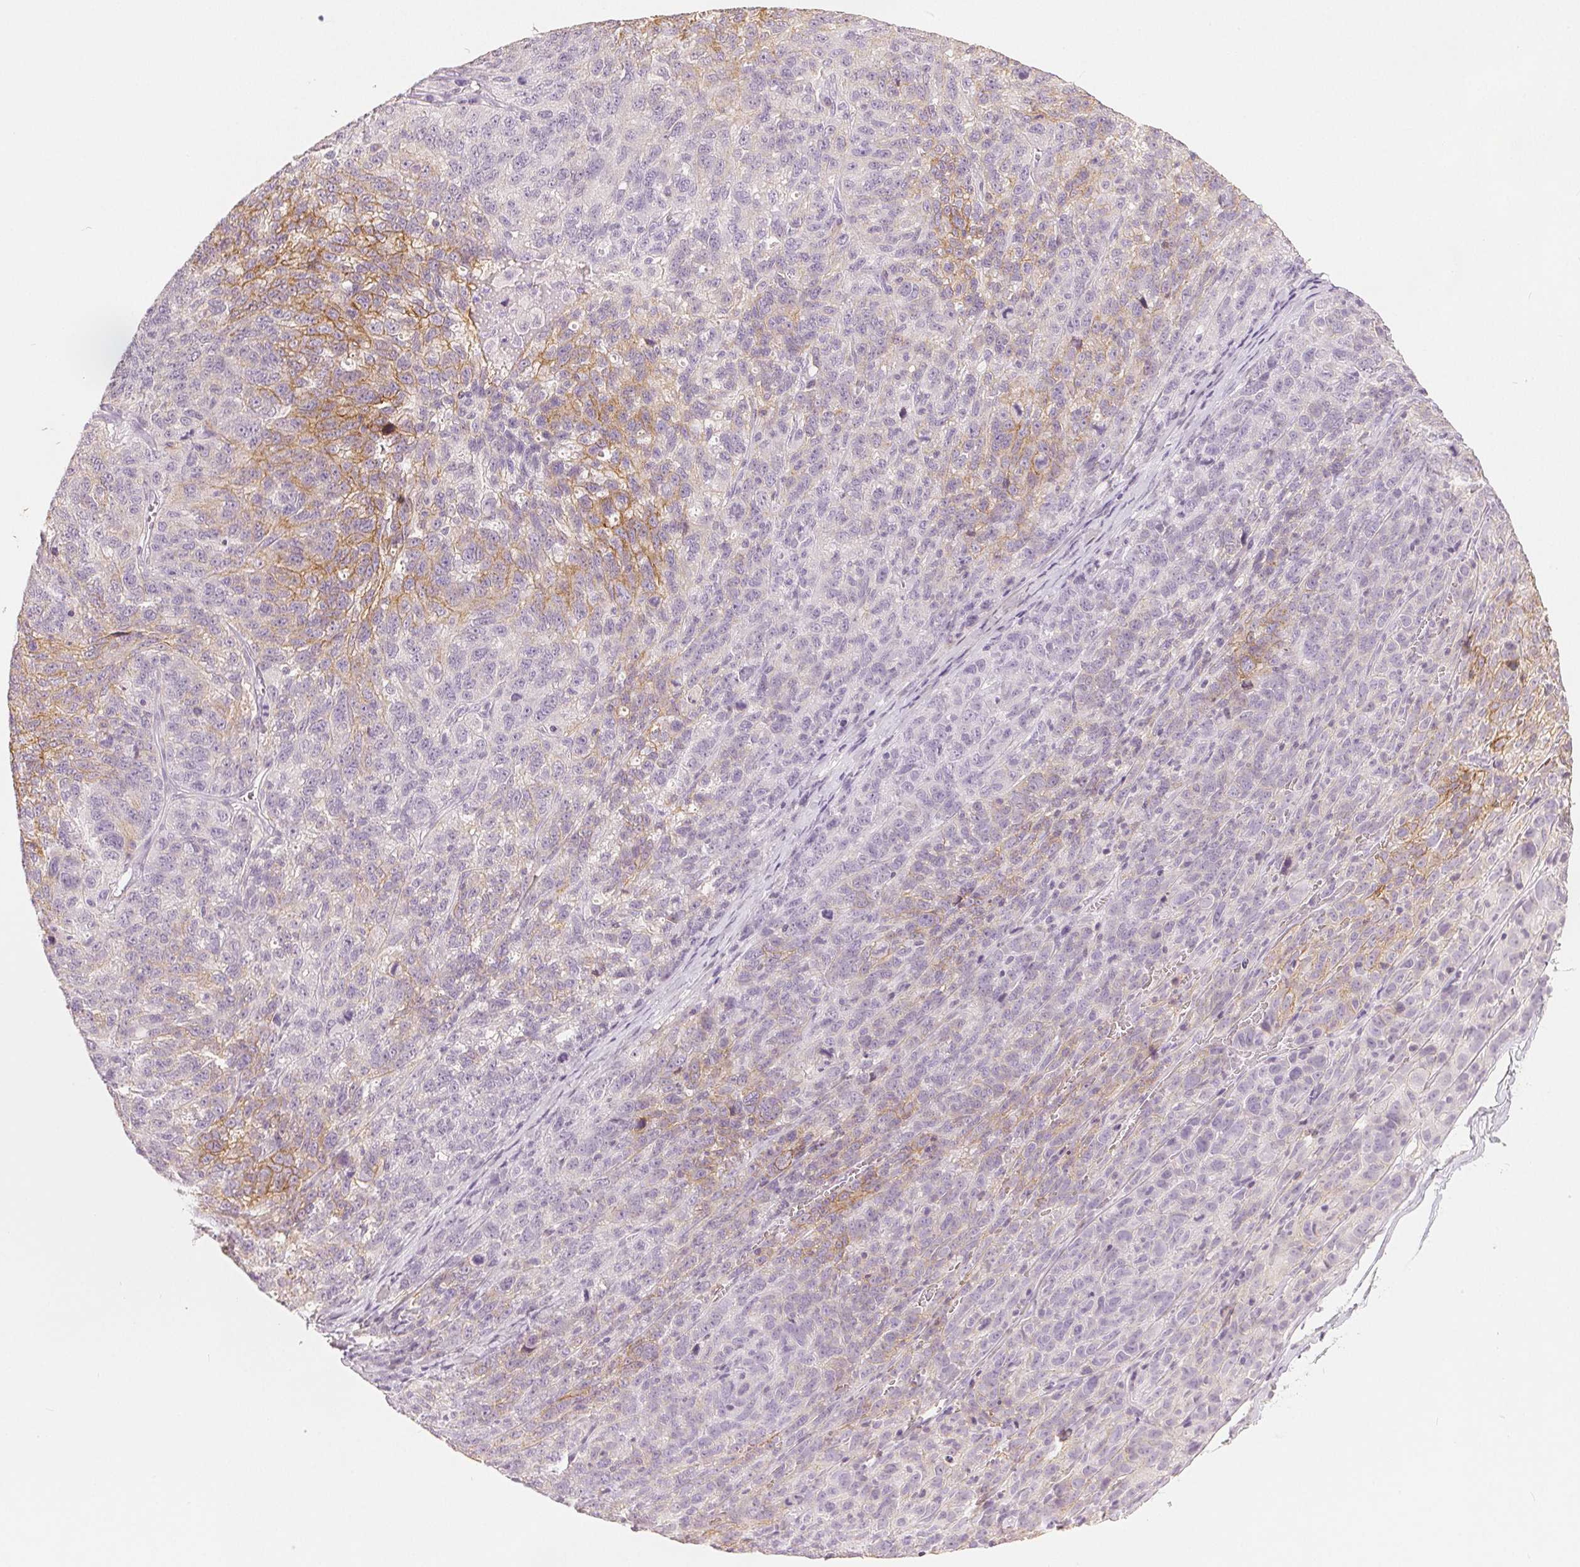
{"staining": {"intensity": "weak", "quantity": "25%-75%", "location": "cytoplasmic/membranous"}, "tissue": "ovarian cancer", "cell_type": "Tumor cells", "image_type": "cancer", "snomed": [{"axis": "morphology", "description": "Cystadenocarcinoma, serous, NOS"}, {"axis": "topography", "description": "Ovary"}], "caption": "Immunohistochemical staining of serous cystadenocarcinoma (ovarian) demonstrates low levels of weak cytoplasmic/membranous expression in approximately 25%-75% of tumor cells.", "gene": "CA12", "patient": {"sex": "female", "age": 71}}